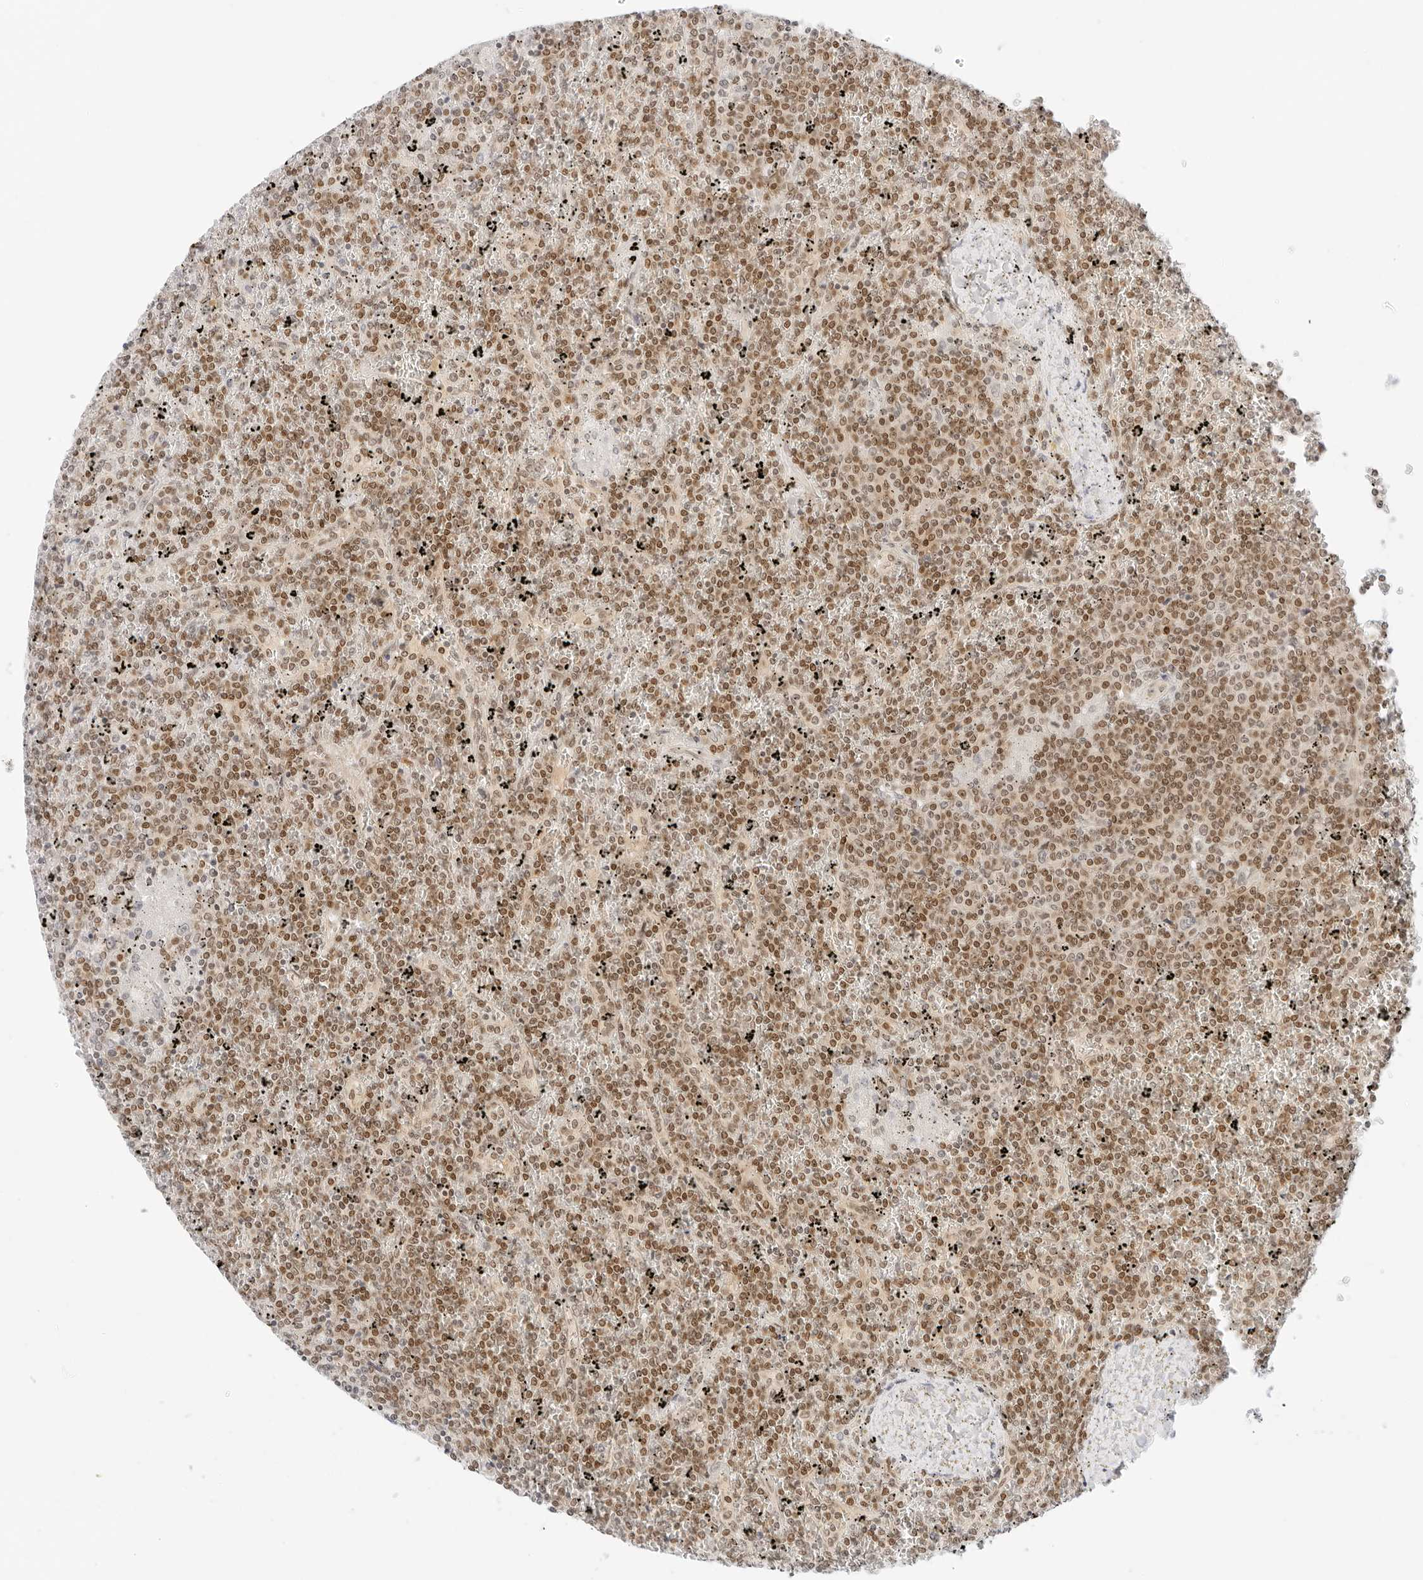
{"staining": {"intensity": "moderate", "quantity": ">75%", "location": "nuclear"}, "tissue": "lymphoma", "cell_type": "Tumor cells", "image_type": "cancer", "snomed": [{"axis": "morphology", "description": "Malignant lymphoma, non-Hodgkin's type, Low grade"}, {"axis": "topography", "description": "Spleen"}], "caption": "Brown immunohistochemical staining in malignant lymphoma, non-Hodgkin's type (low-grade) exhibits moderate nuclear expression in approximately >75% of tumor cells.", "gene": "POLR3C", "patient": {"sex": "female", "age": 19}}